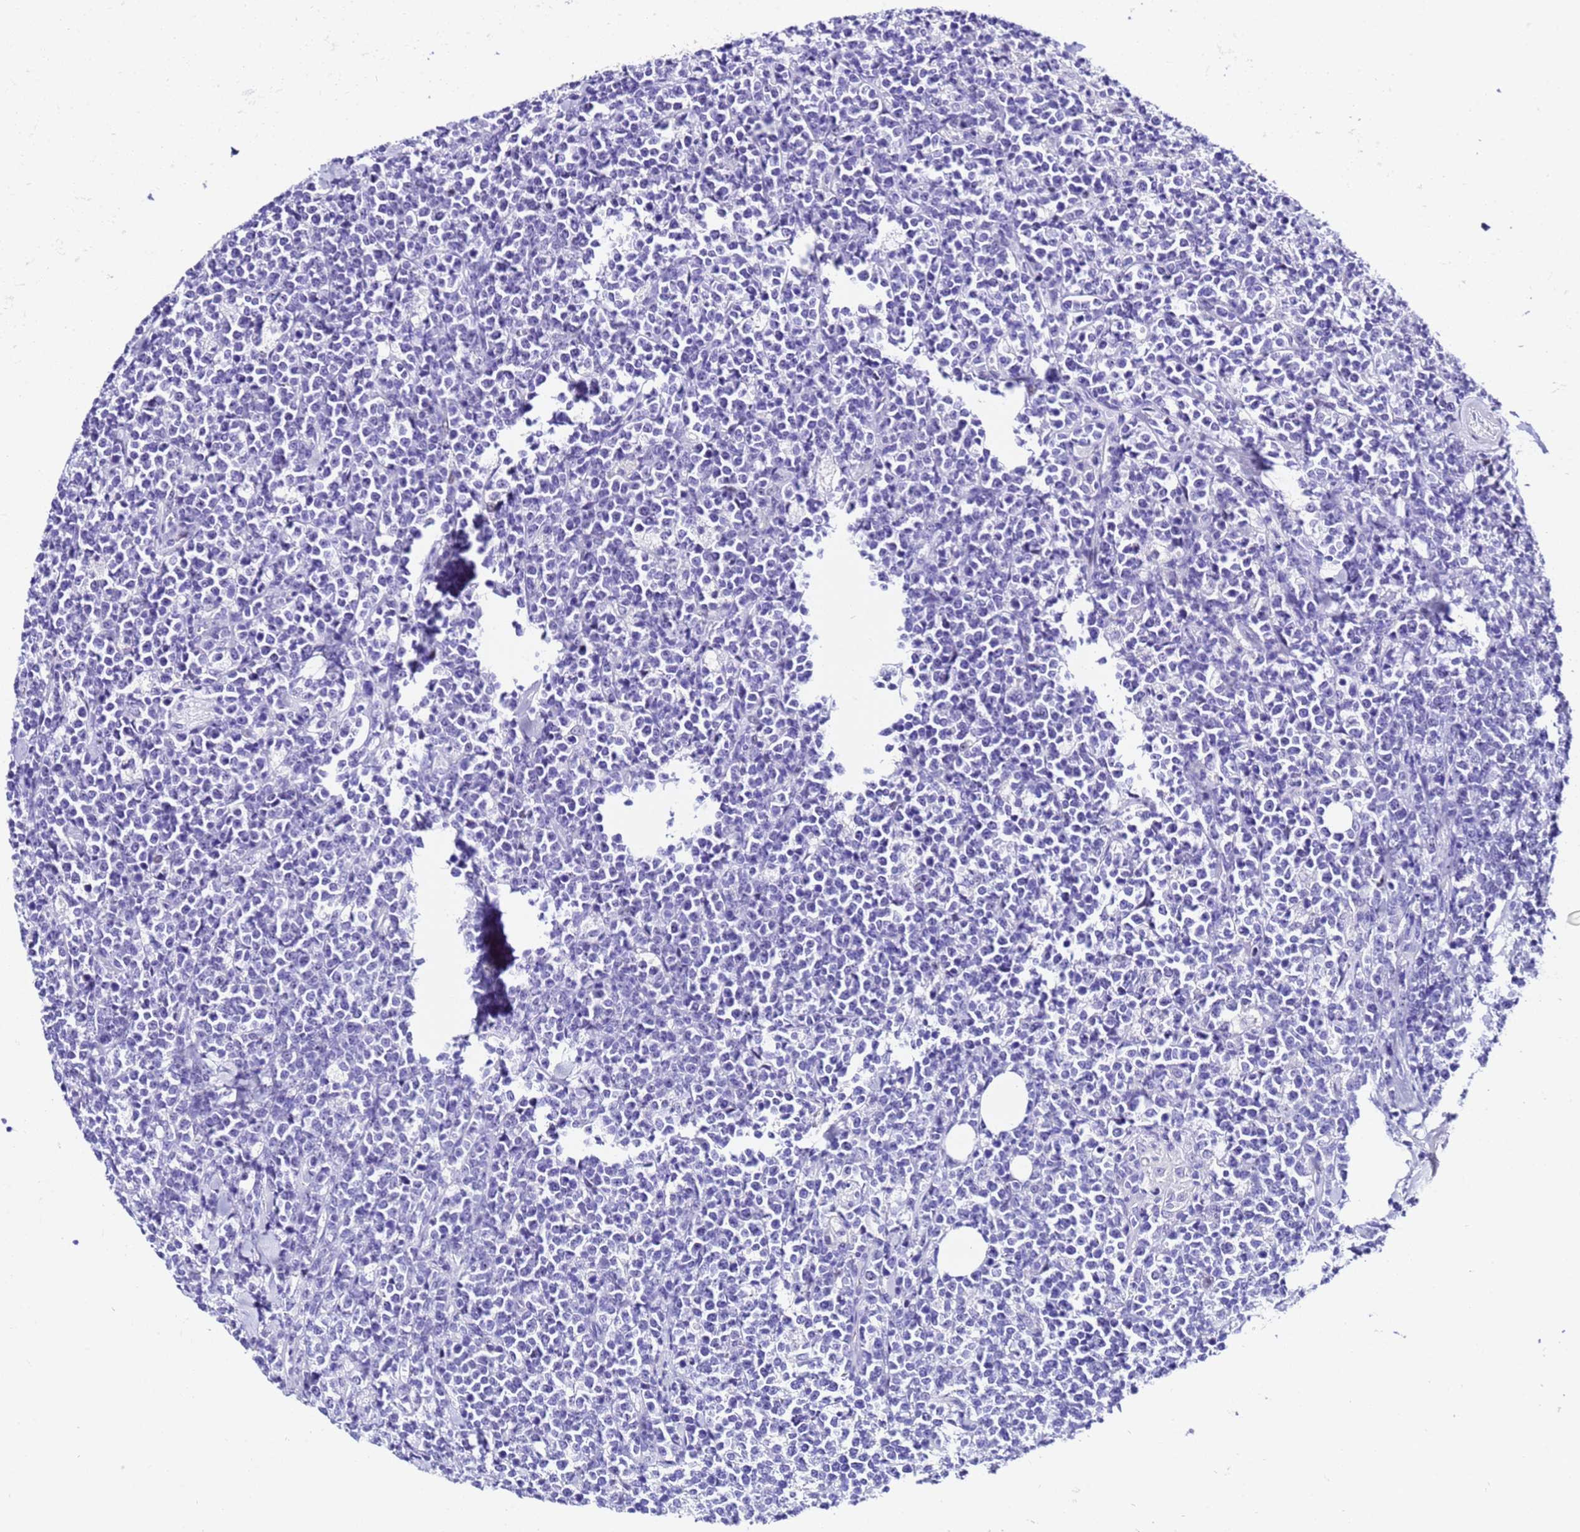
{"staining": {"intensity": "negative", "quantity": "none", "location": "none"}, "tissue": "lymphoma", "cell_type": "Tumor cells", "image_type": "cancer", "snomed": [{"axis": "morphology", "description": "Malignant lymphoma, non-Hodgkin's type, High grade"}, {"axis": "topography", "description": "Small intestine"}], "caption": "Lymphoma was stained to show a protein in brown. There is no significant staining in tumor cells.", "gene": "ZNF417", "patient": {"sex": "male", "age": 8}}